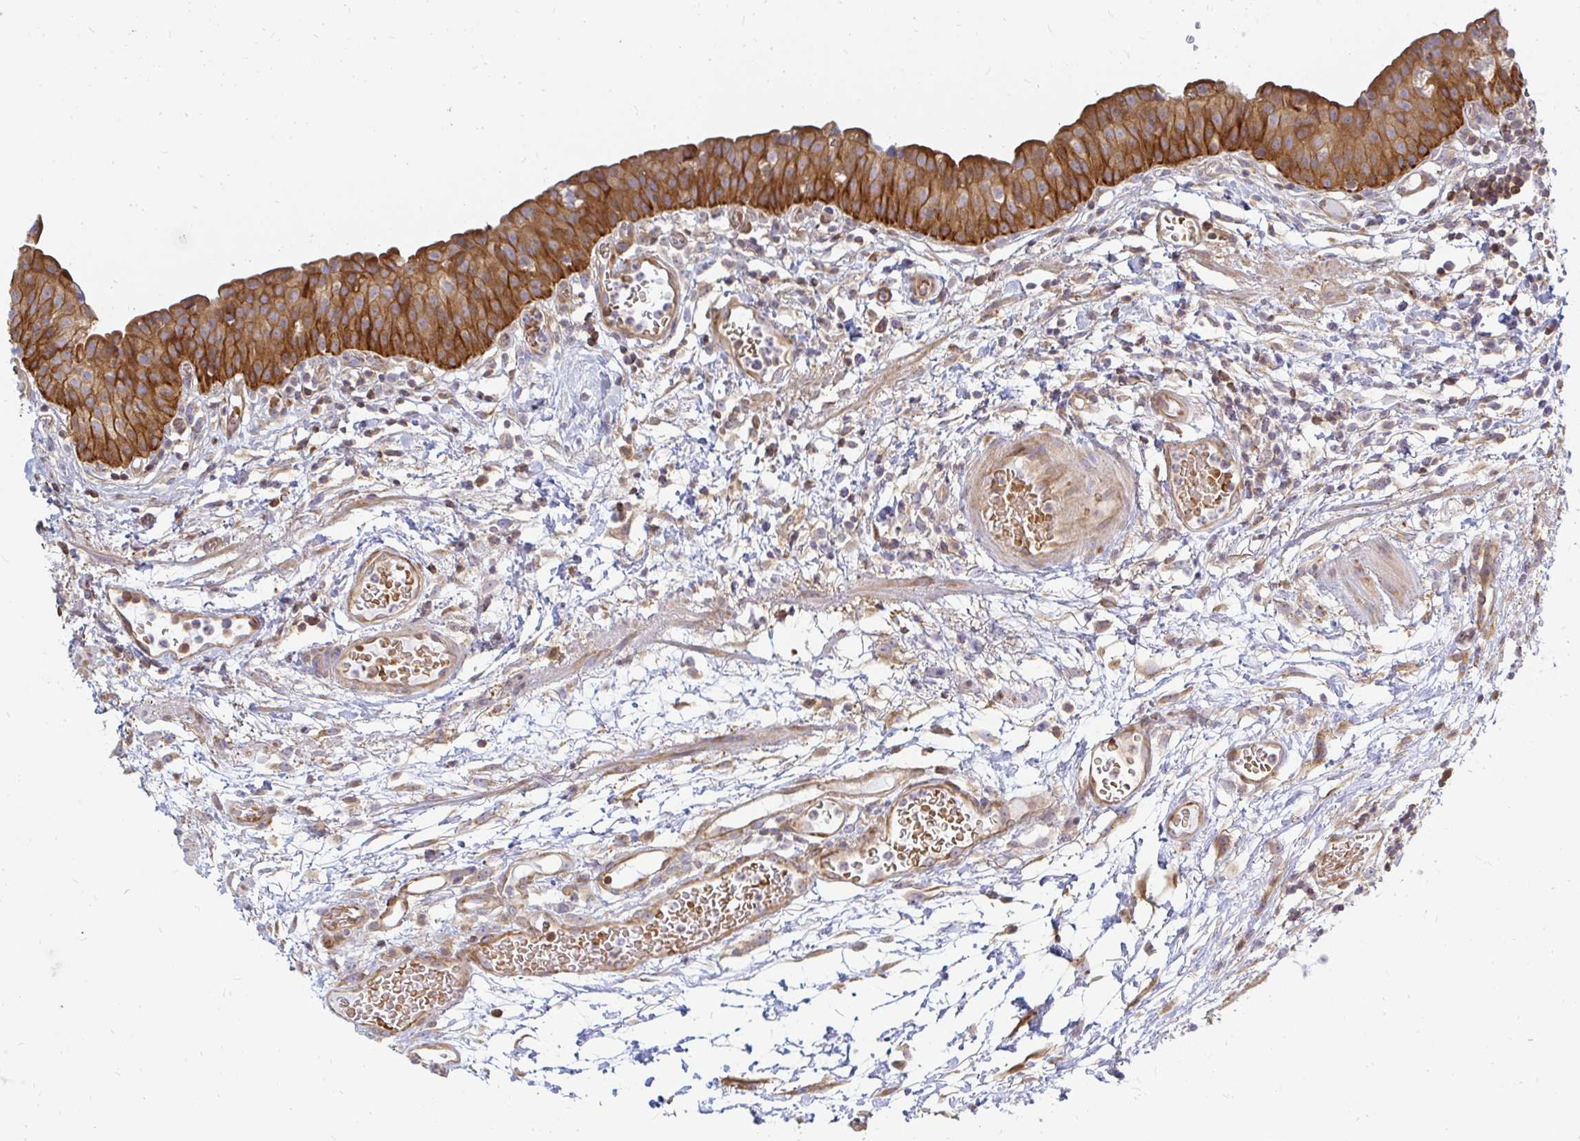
{"staining": {"intensity": "strong", "quantity": ">75%", "location": "cytoplasmic/membranous"}, "tissue": "urinary bladder", "cell_type": "Urothelial cells", "image_type": "normal", "snomed": [{"axis": "morphology", "description": "Normal tissue, NOS"}, {"axis": "morphology", "description": "Inflammation, NOS"}, {"axis": "topography", "description": "Urinary bladder"}], "caption": "Protein positivity by immunohistochemistry (IHC) displays strong cytoplasmic/membranous staining in approximately >75% of urothelial cells in unremarkable urinary bladder.", "gene": "CAST", "patient": {"sex": "male", "age": 57}}